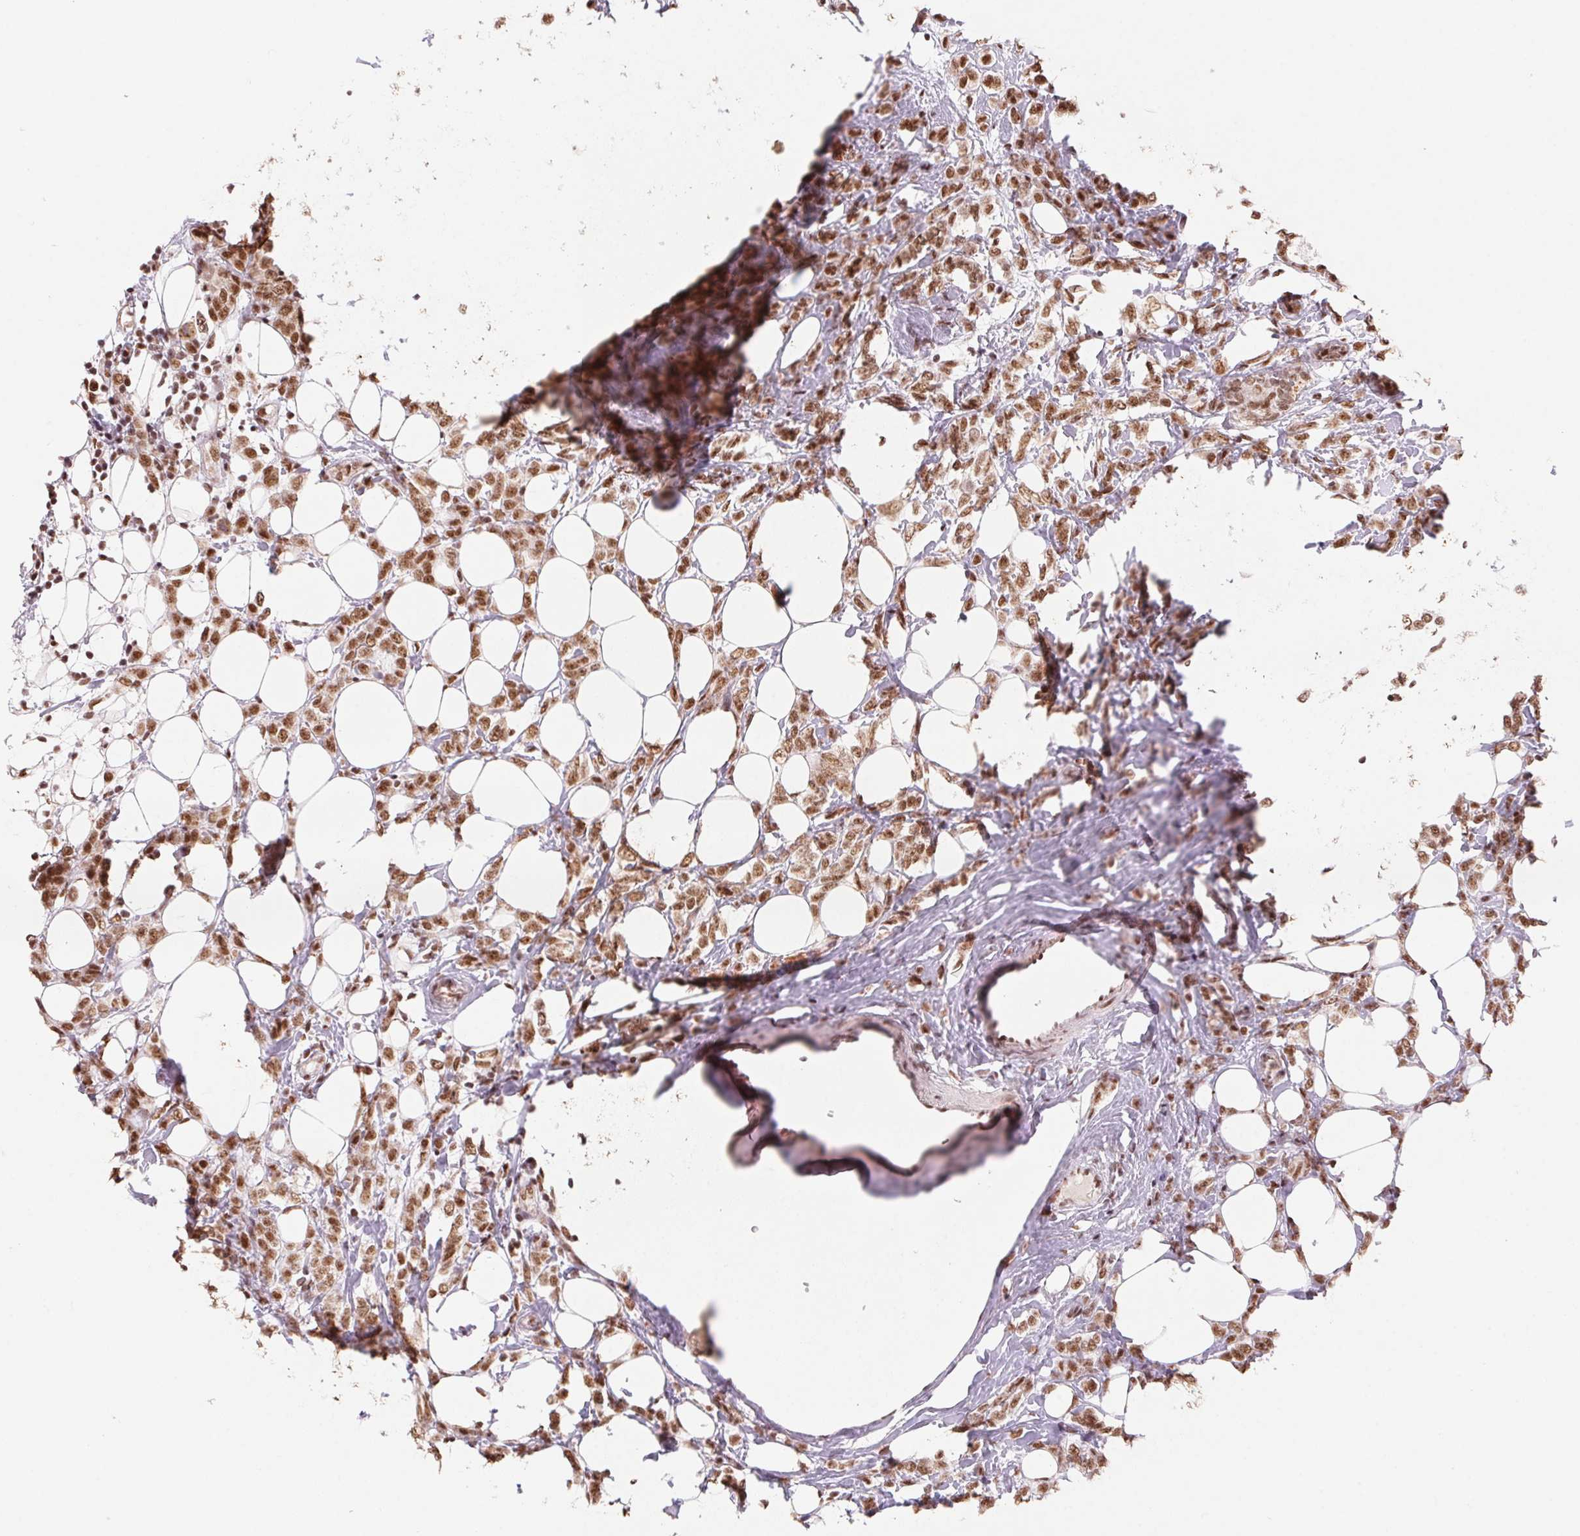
{"staining": {"intensity": "moderate", "quantity": ">75%", "location": "nuclear"}, "tissue": "breast cancer", "cell_type": "Tumor cells", "image_type": "cancer", "snomed": [{"axis": "morphology", "description": "Lobular carcinoma"}, {"axis": "topography", "description": "Breast"}], "caption": "Lobular carcinoma (breast) stained for a protein exhibits moderate nuclear positivity in tumor cells.", "gene": "SNRPG", "patient": {"sex": "female", "age": 49}}